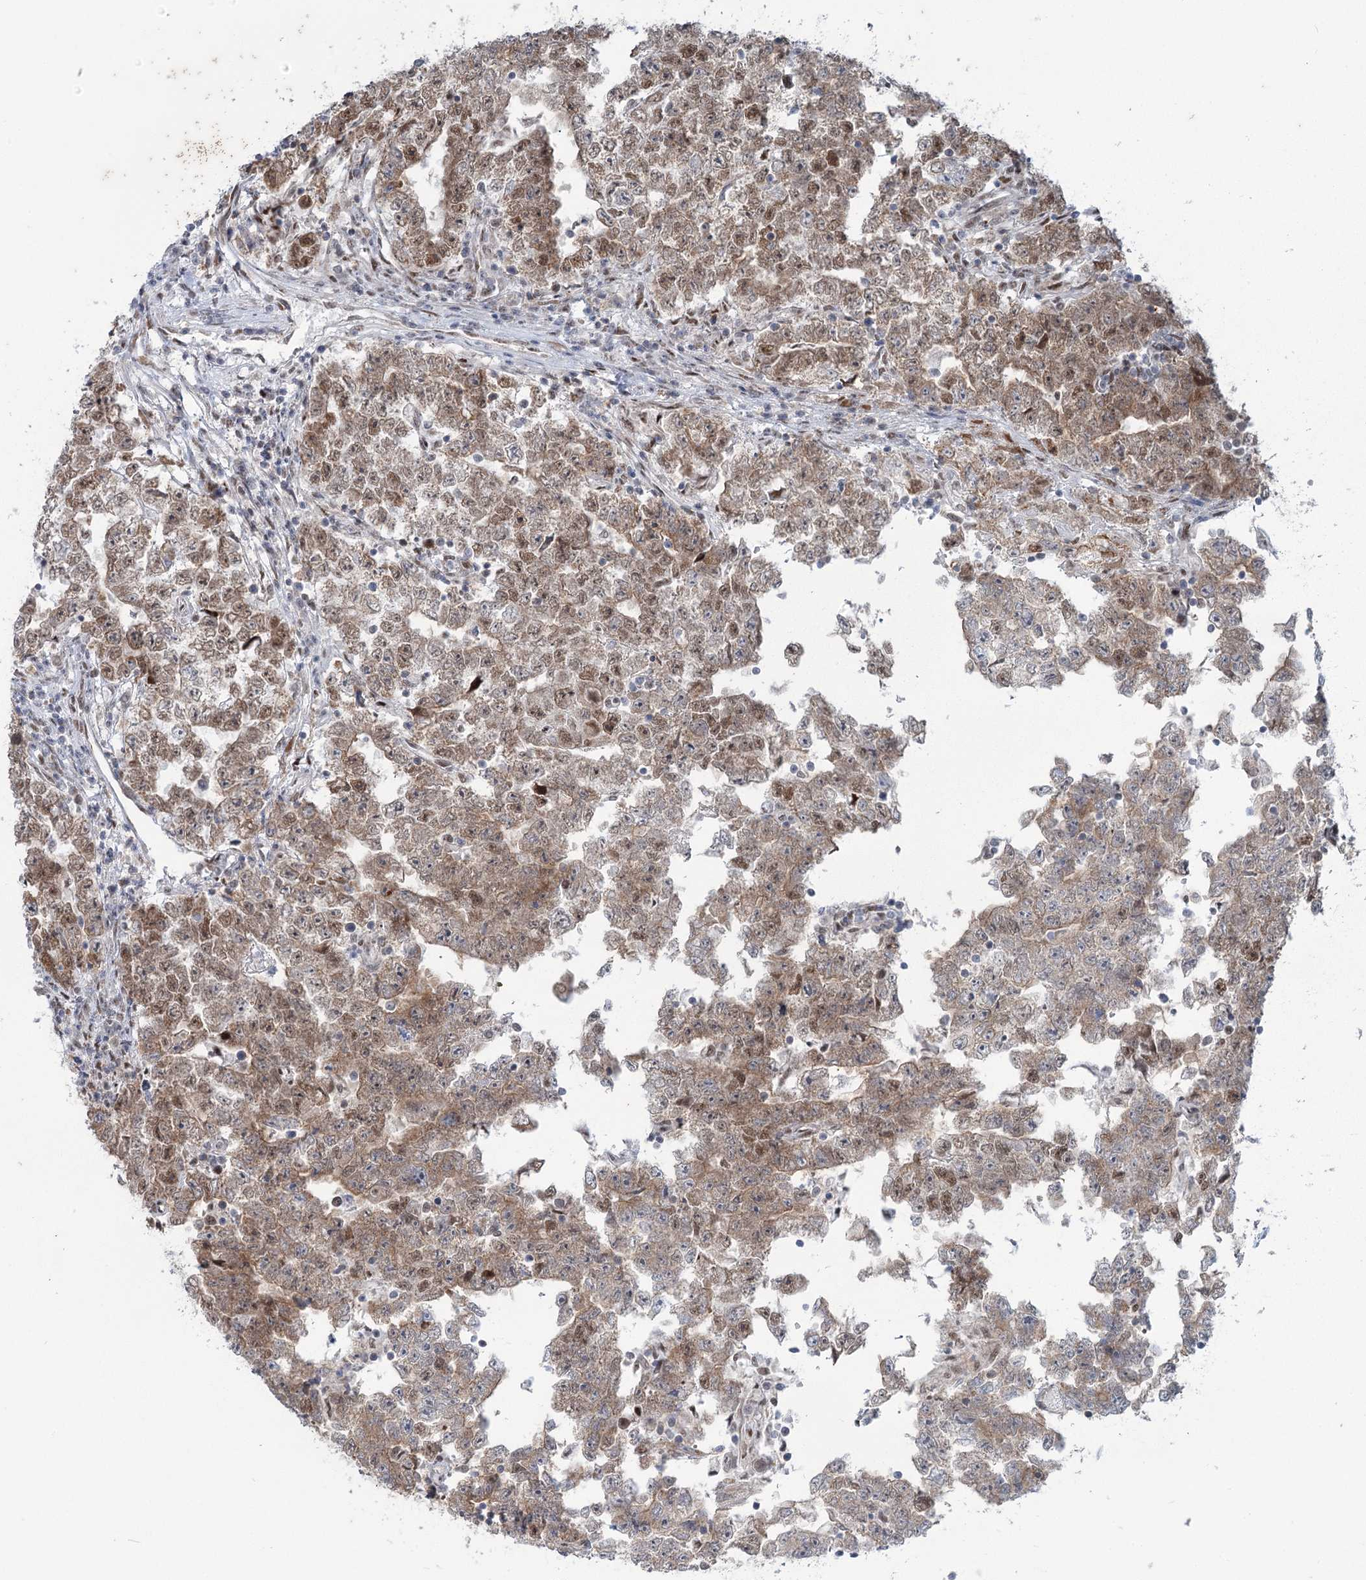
{"staining": {"intensity": "moderate", "quantity": ">75%", "location": "cytoplasmic/membranous,nuclear"}, "tissue": "testis cancer", "cell_type": "Tumor cells", "image_type": "cancer", "snomed": [{"axis": "morphology", "description": "Carcinoma, Embryonal, NOS"}, {"axis": "topography", "description": "Testis"}], "caption": "Testis cancer tissue demonstrates moderate cytoplasmic/membranous and nuclear staining in approximately >75% of tumor cells Using DAB (3,3'-diaminobenzidine) (brown) and hematoxylin (blue) stains, captured at high magnification using brightfield microscopy.", "gene": "MTG1", "patient": {"sex": "male", "age": 25}}